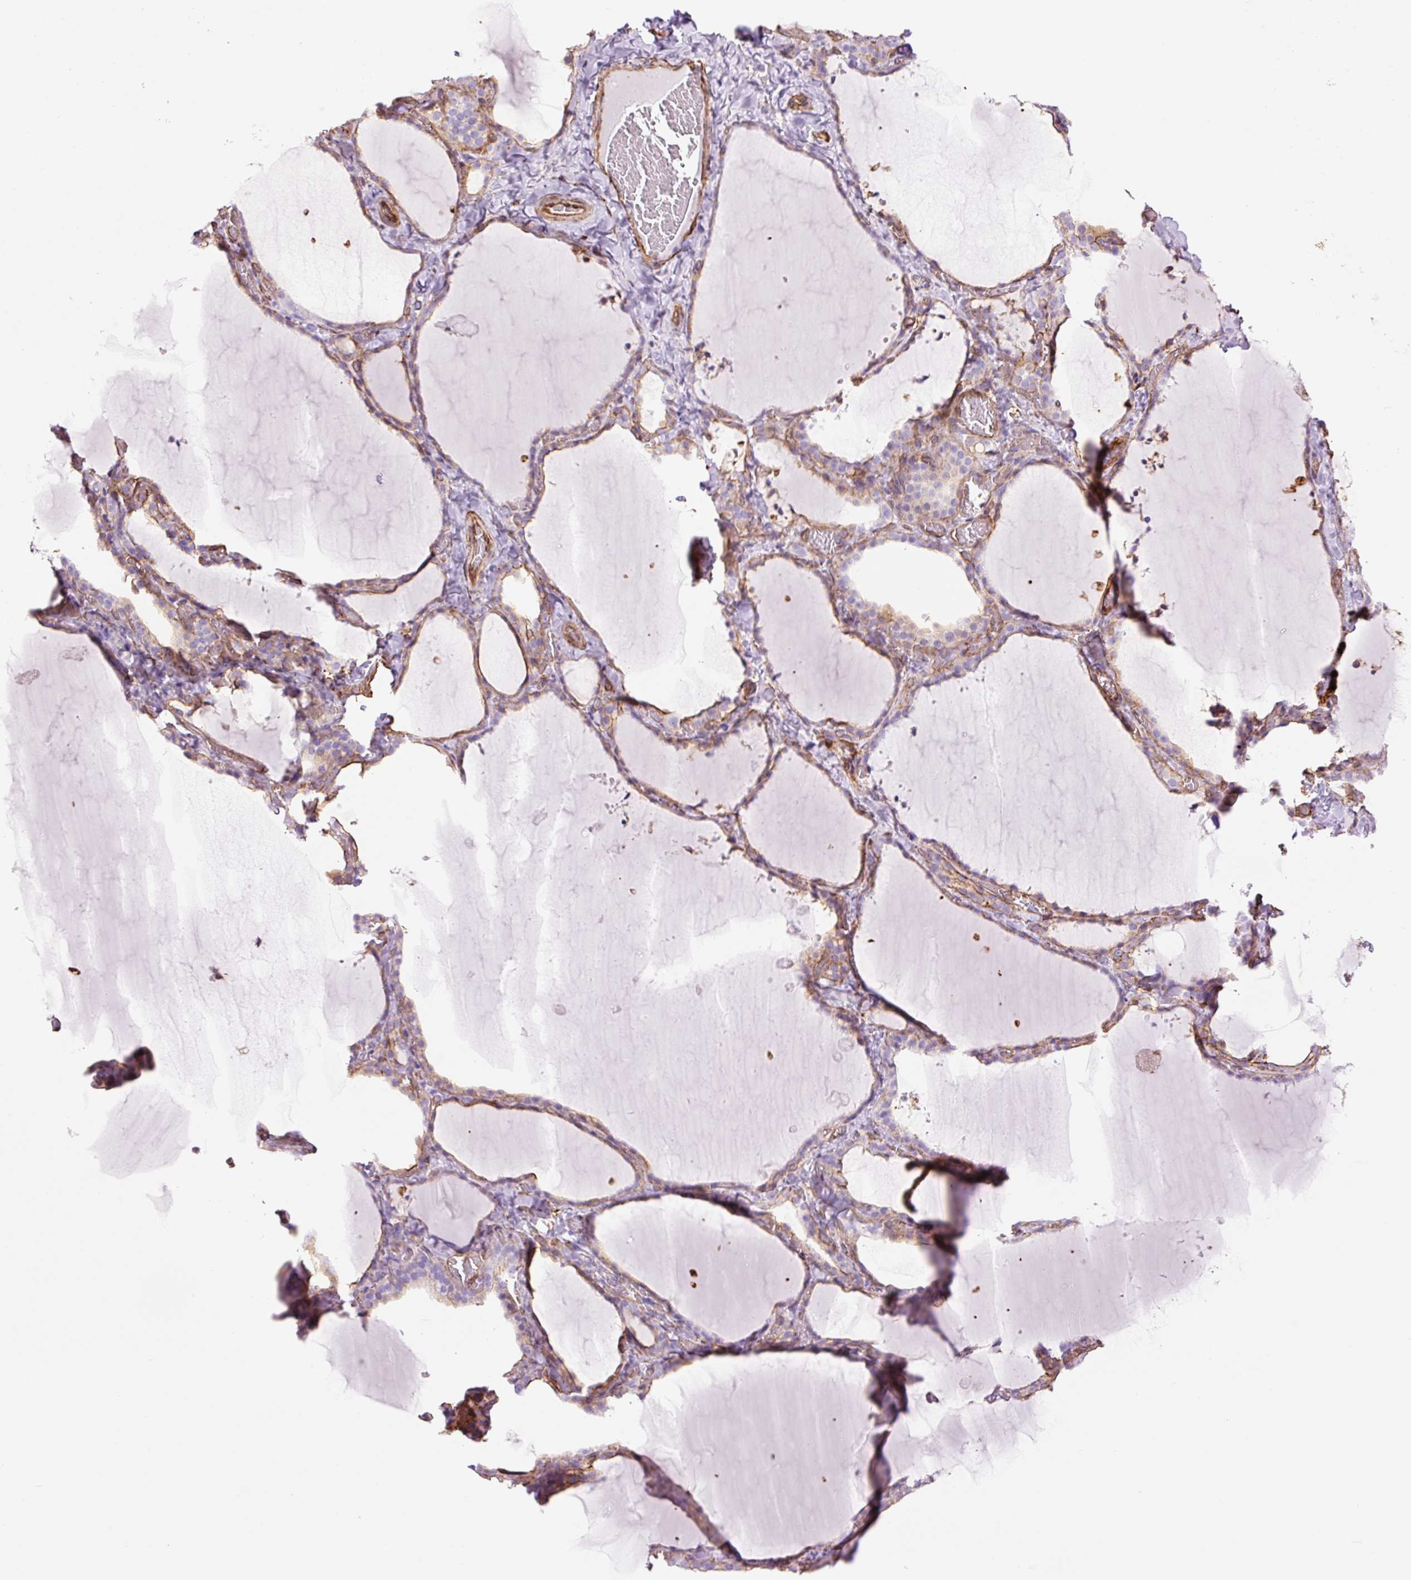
{"staining": {"intensity": "moderate", "quantity": "25%-75%", "location": "cytoplasmic/membranous"}, "tissue": "thyroid gland", "cell_type": "Glandular cells", "image_type": "normal", "snomed": [{"axis": "morphology", "description": "Normal tissue, NOS"}, {"axis": "topography", "description": "Thyroid gland"}], "caption": "Immunohistochemical staining of unremarkable thyroid gland demonstrates medium levels of moderate cytoplasmic/membranous staining in approximately 25%-75% of glandular cells.", "gene": "CAV1", "patient": {"sex": "female", "age": 22}}